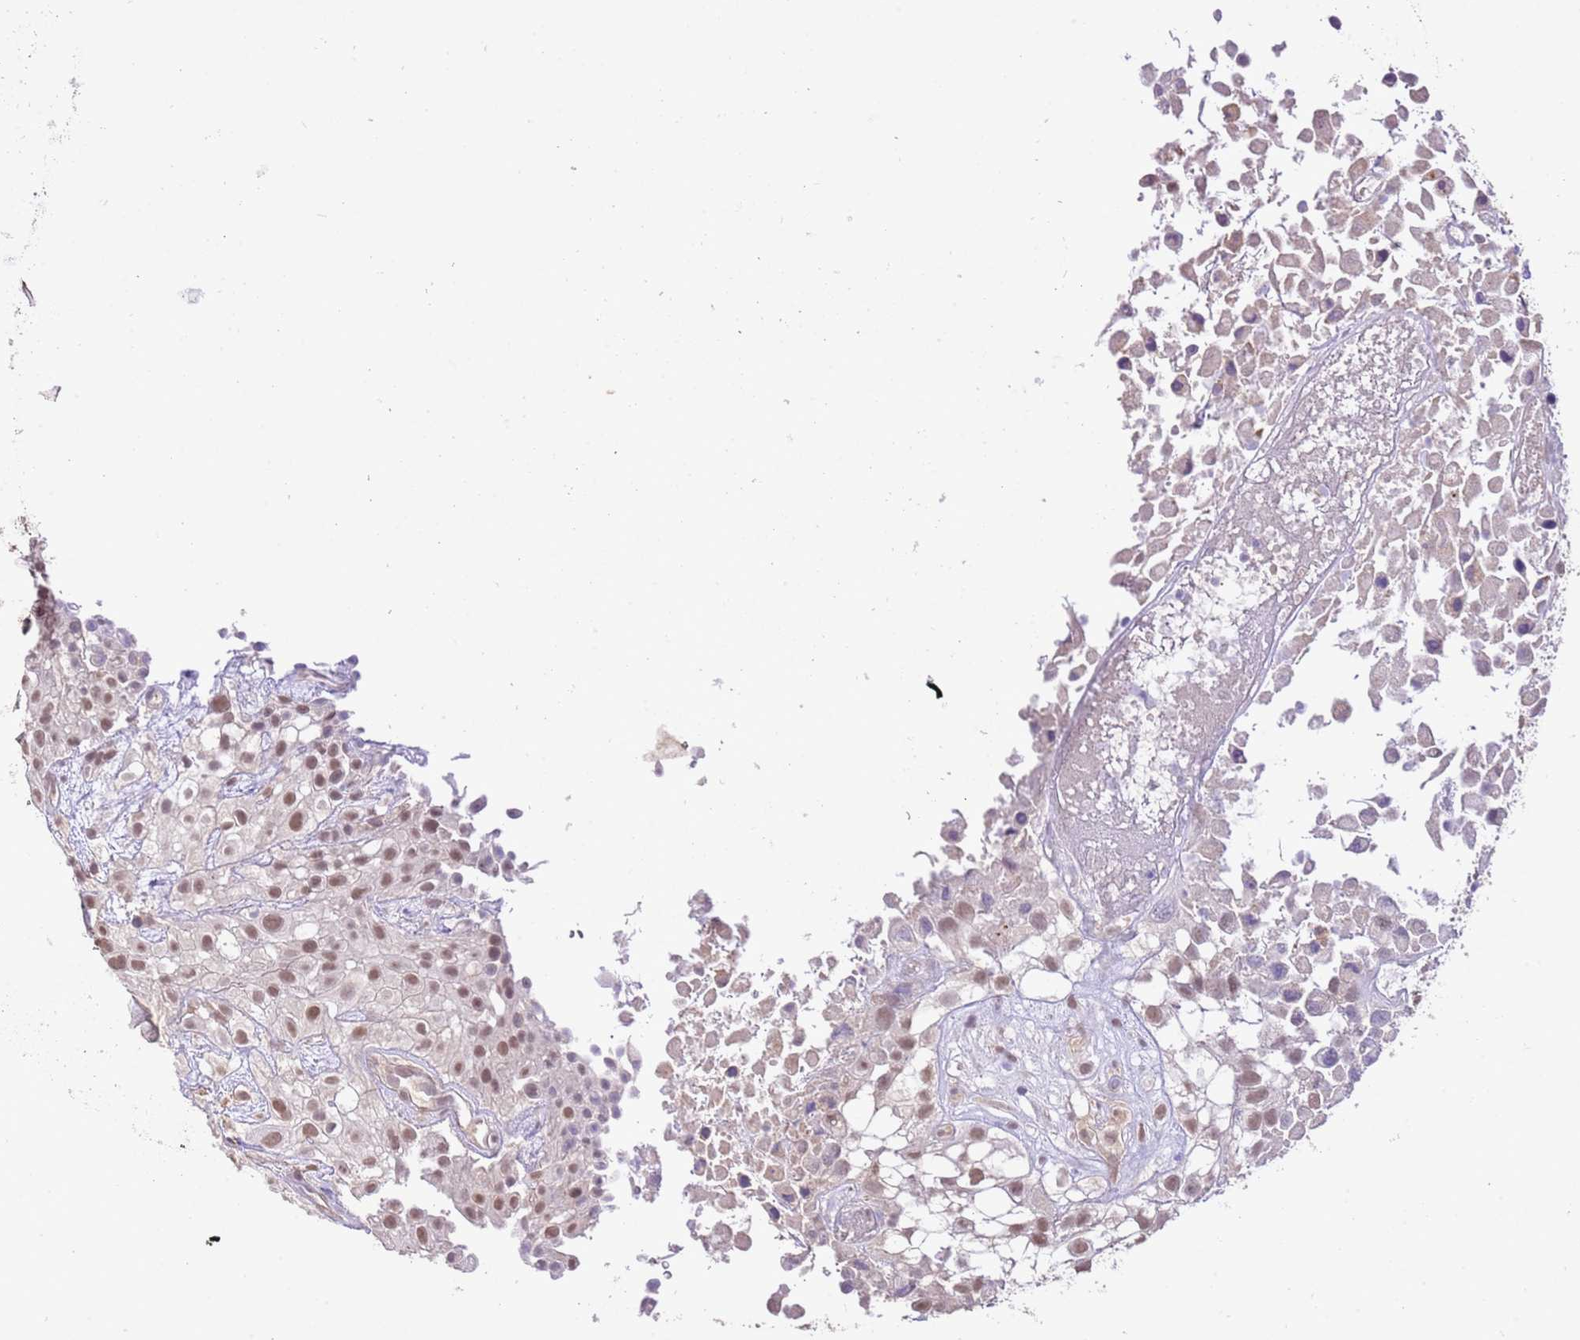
{"staining": {"intensity": "moderate", "quantity": ">75%", "location": "nuclear"}, "tissue": "urothelial cancer", "cell_type": "Tumor cells", "image_type": "cancer", "snomed": [{"axis": "morphology", "description": "Urothelial carcinoma, High grade"}, {"axis": "topography", "description": "Urinary bladder"}], "caption": "This histopathology image reveals IHC staining of urothelial cancer, with medium moderate nuclear staining in approximately >75% of tumor cells.", "gene": "IZUMO4", "patient": {"sex": "male", "age": 56}}